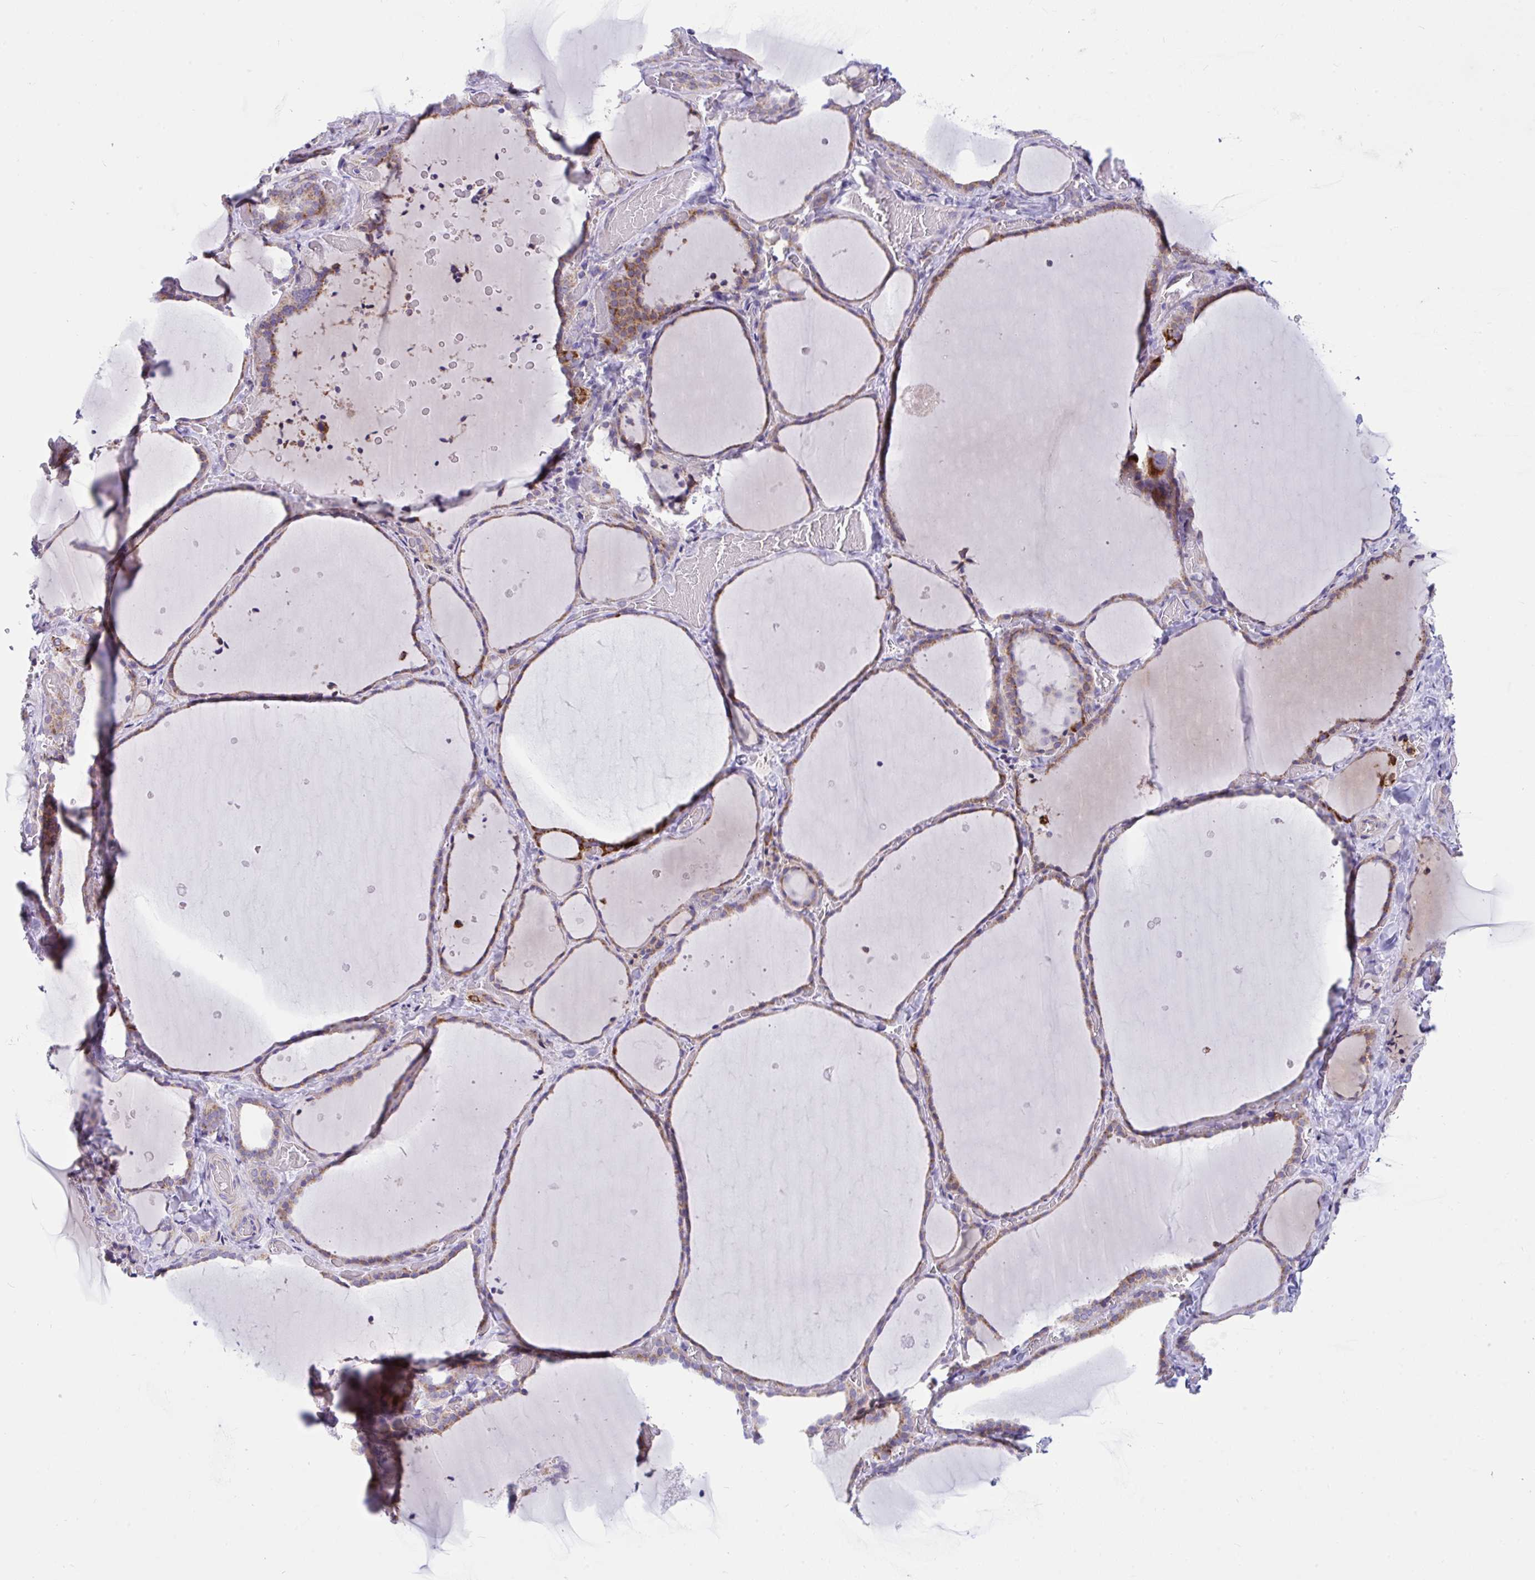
{"staining": {"intensity": "moderate", "quantity": "25%-75%", "location": "cytoplasmic/membranous"}, "tissue": "thyroid gland", "cell_type": "Glandular cells", "image_type": "normal", "snomed": [{"axis": "morphology", "description": "Normal tissue, NOS"}, {"axis": "topography", "description": "Thyroid gland"}], "caption": "An image showing moderate cytoplasmic/membranous staining in approximately 25%-75% of glandular cells in normal thyroid gland, as visualized by brown immunohistochemical staining.", "gene": "DTX3", "patient": {"sex": "female", "age": 36}}